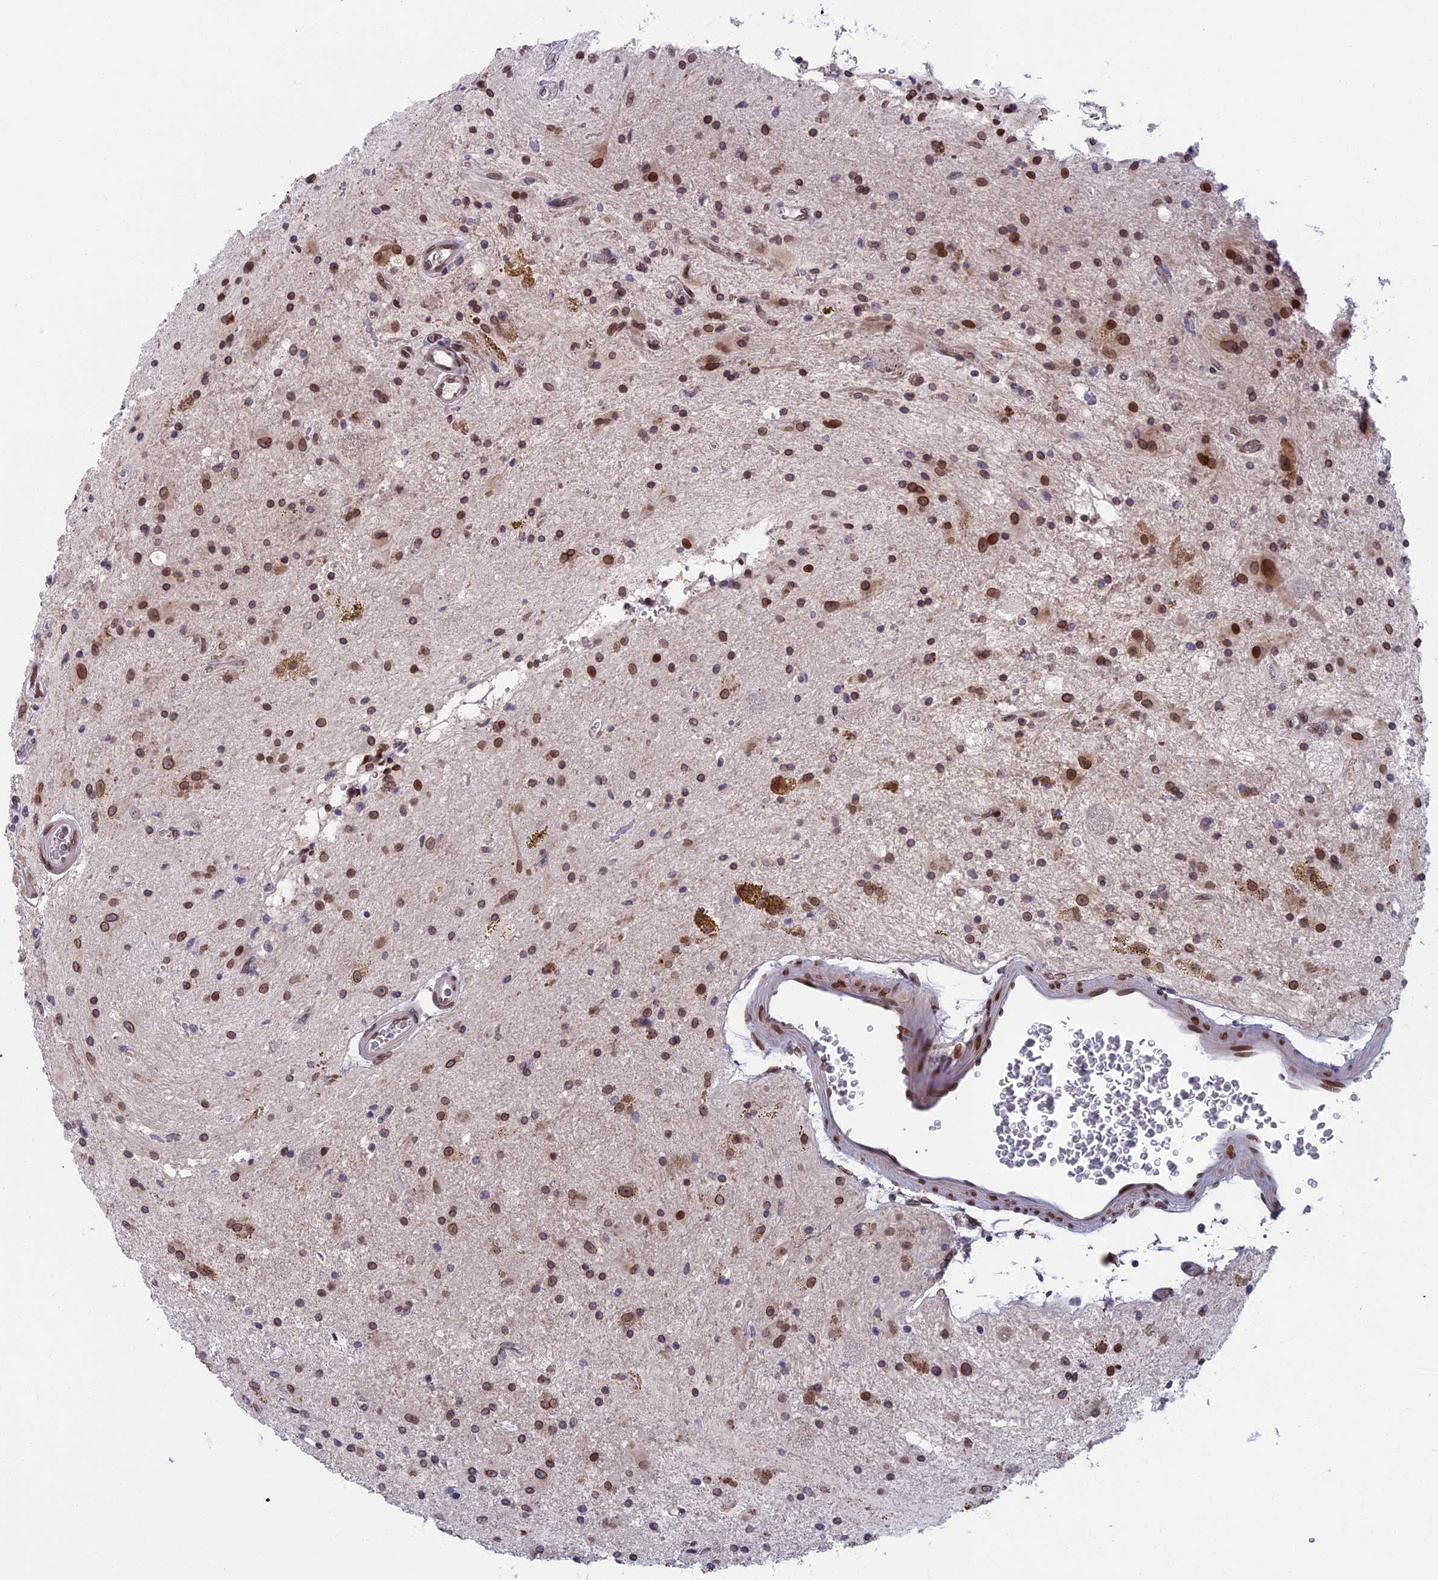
{"staining": {"intensity": "moderate", "quantity": ">75%", "location": "nuclear"}, "tissue": "glioma", "cell_type": "Tumor cells", "image_type": "cancer", "snomed": [{"axis": "morphology", "description": "Glioma, malignant, High grade"}, {"axis": "topography", "description": "Brain"}], "caption": "Glioma stained with IHC reveals moderate nuclear expression in approximately >75% of tumor cells.", "gene": "GPSM1", "patient": {"sex": "male", "age": 34}}